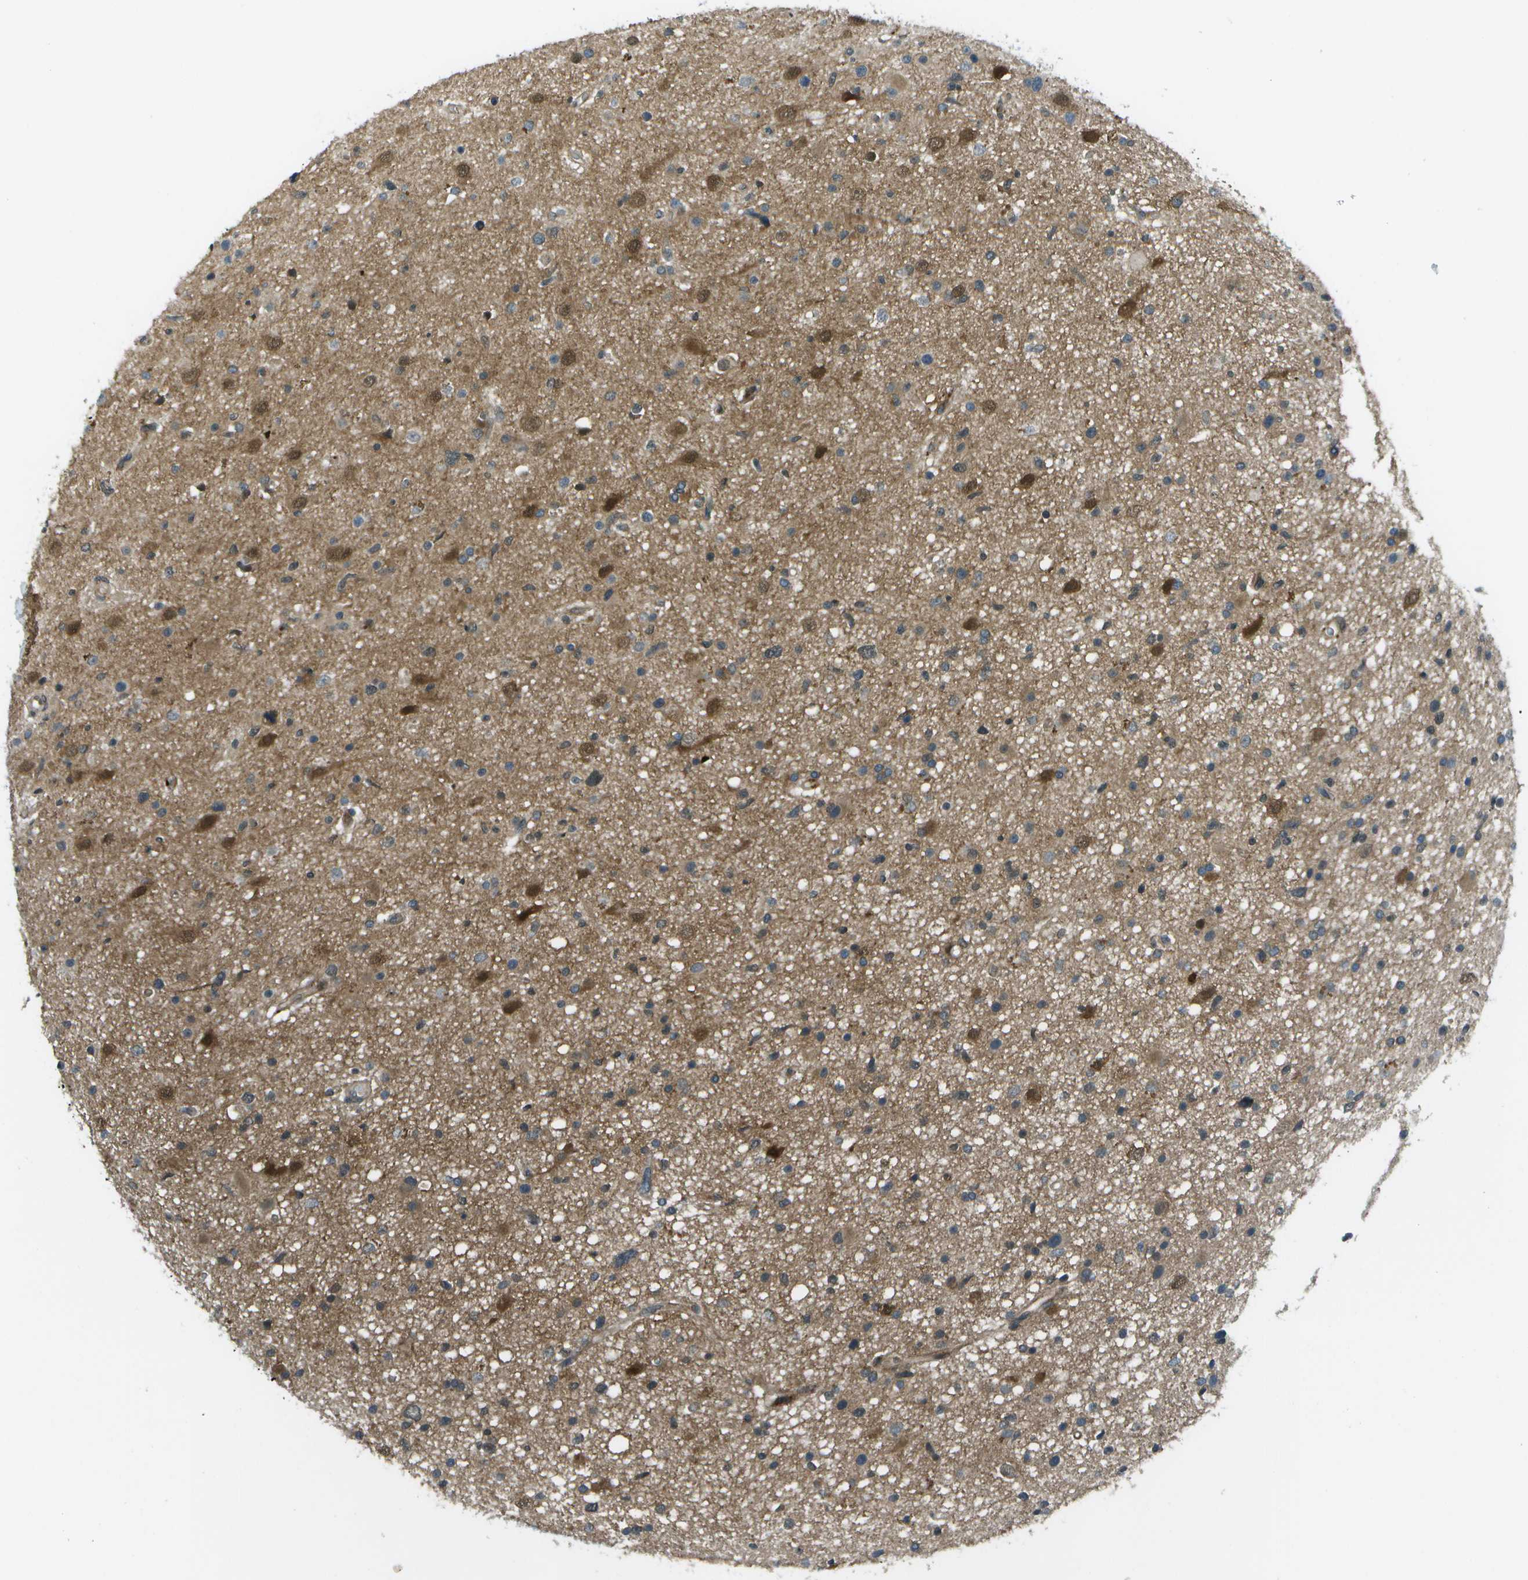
{"staining": {"intensity": "moderate", "quantity": "25%-75%", "location": "cytoplasmic/membranous"}, "tissue": "glioma", "cell_type": "Tumor cells", "image_type": "cancer", "snomed": [{"axis": "morphology", "description": "Glioma, malignant, High grade"}, {"axis": "topography", "description": "Brain"}], "caption": "Malignant glioma (high-grade) tissue exhibits moderate cytoplasmic/membranous staining in about 25%-75% of tumor cells", "gene": "TMEM19", "patient": {"sex": "male", "age": 33}}